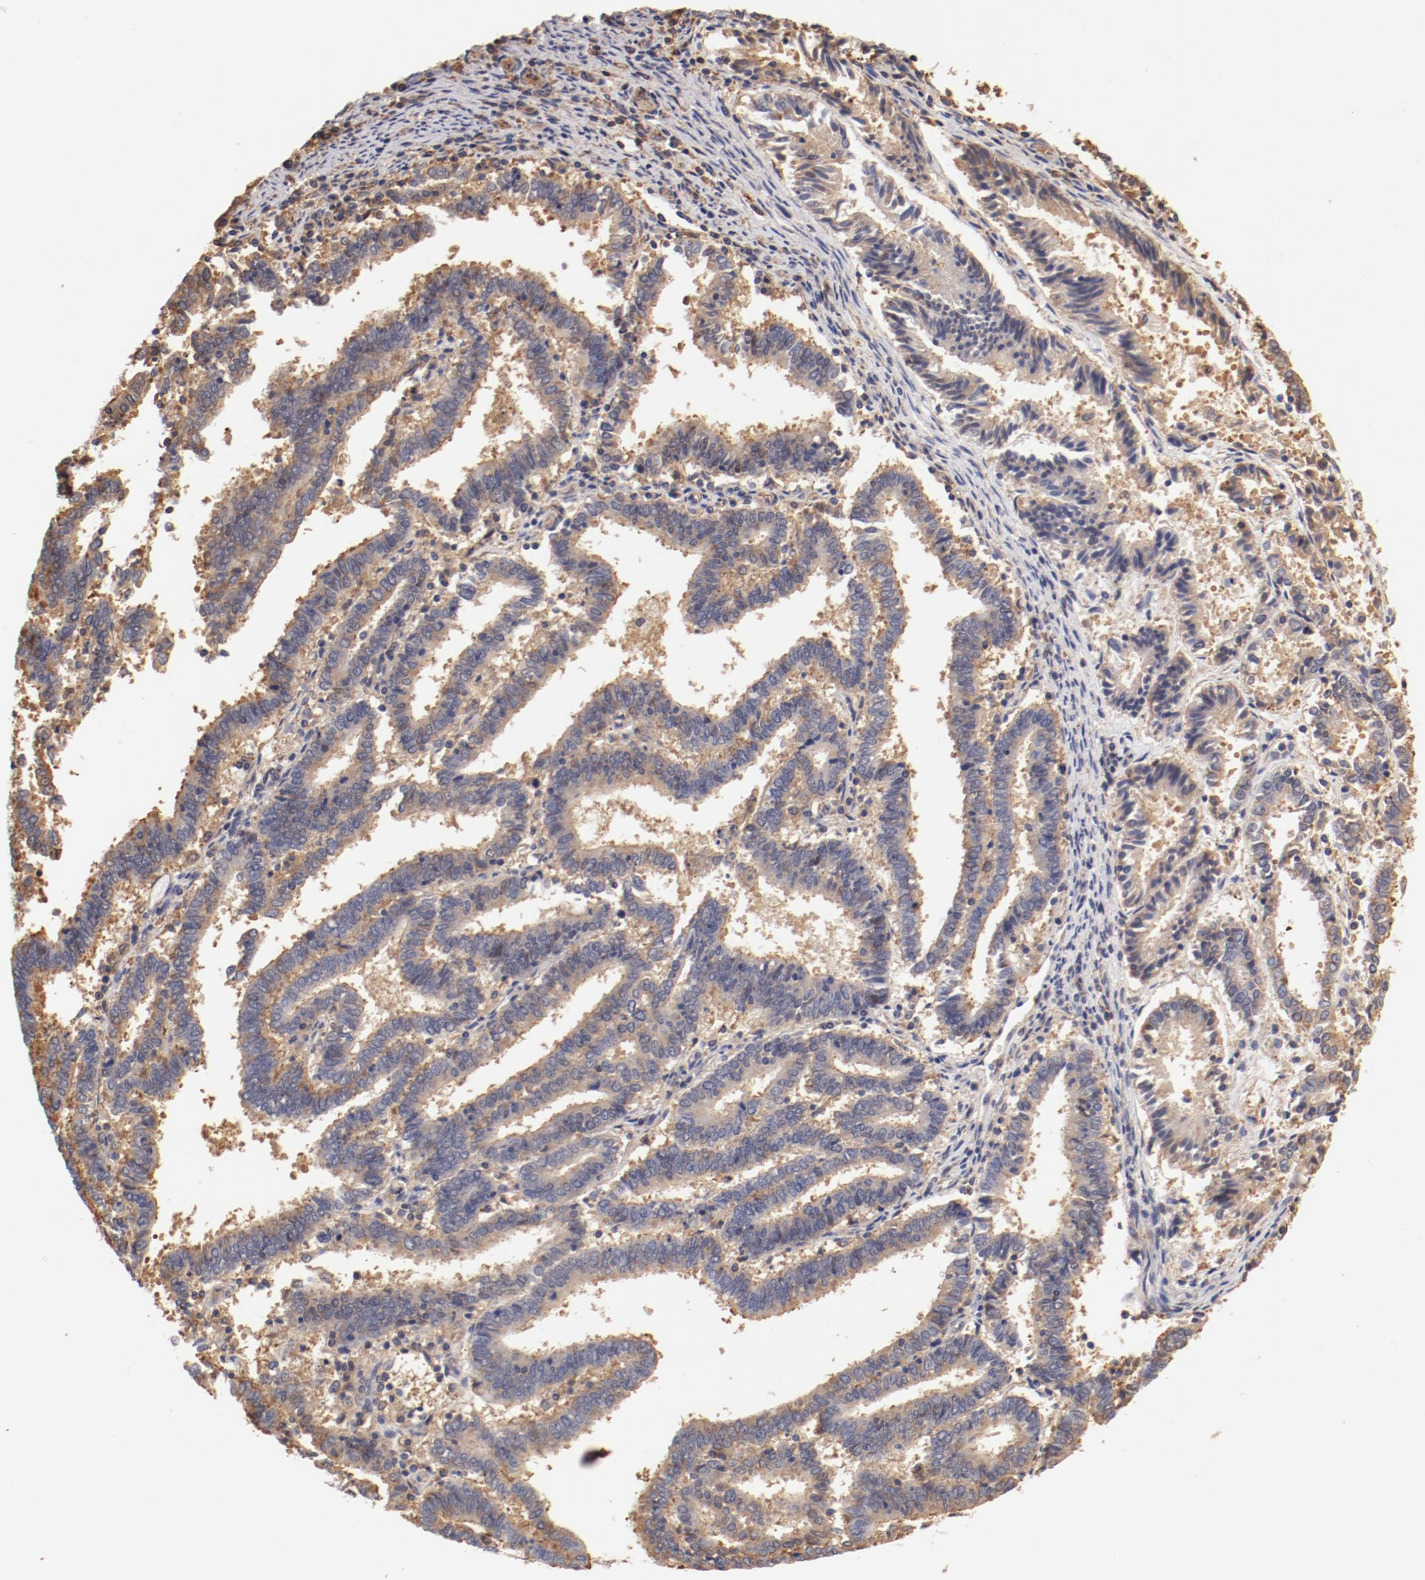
{"staining": {"intensity": "moderate", "quantity": "25%-75%", "location": "cytoplasmic/membranous"}, "tissue": "endometrial cancer", "cell_type": "Tumor cells", "image_type": "cancer", "snomed": [{"axis": "morphology", "description": "Adenocarcinoma, NOS"}, {"axis": "topography", "description": "Uterus"}], "caption": "Immunohistochemistry micrograph of neoplastic tissue: human adenocarcinoma (endometrial) stained using IHC shows medium levels of moderate protein expression localized specifically in the cytoplasmic/membranous of tumor cells, appearing as a cytoplasmic/membranous brown color.", "gene": "FCMR", "patient": {"sex": "female", "age": 83}}